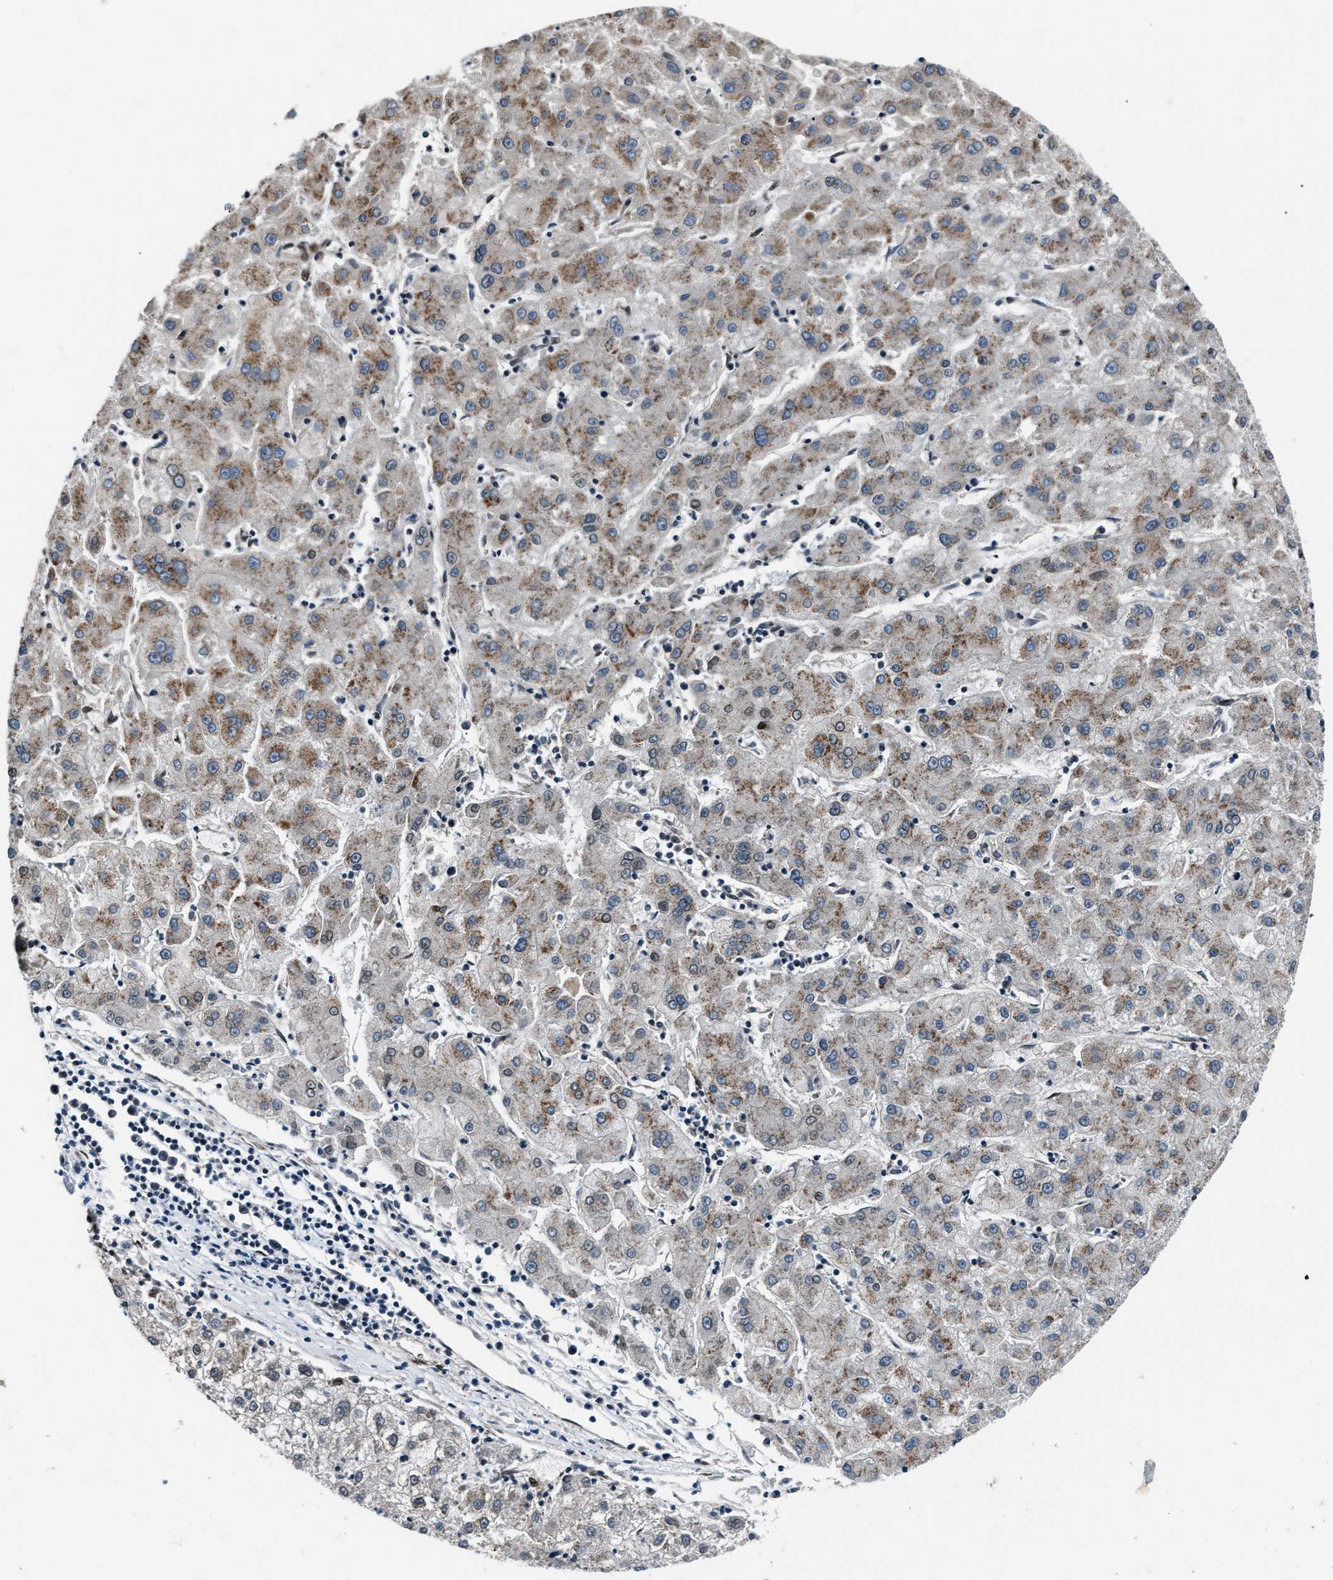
{"staining": {"intensity": "weak", "quantity": ">75%", "location": "cytoplasmic/membranous"}, "tissue": "liver cancer", "cell_type": "Tumor cells", "image_type": "cancer", "snomed": [{"axis": "morphology", "description": "Carcinoma, Hepatocellular, NOS"}, {"axis": "topography", "description": "Liver"}], "caption": "Protein expression by IHC reveals weak cytoplasmic/membranous positivity in about >75% of tumor cells in hepatocellular carcinoma (liver).", "gene": "DYNC2I1", "patient": {"sex": "male", "age": 72}}